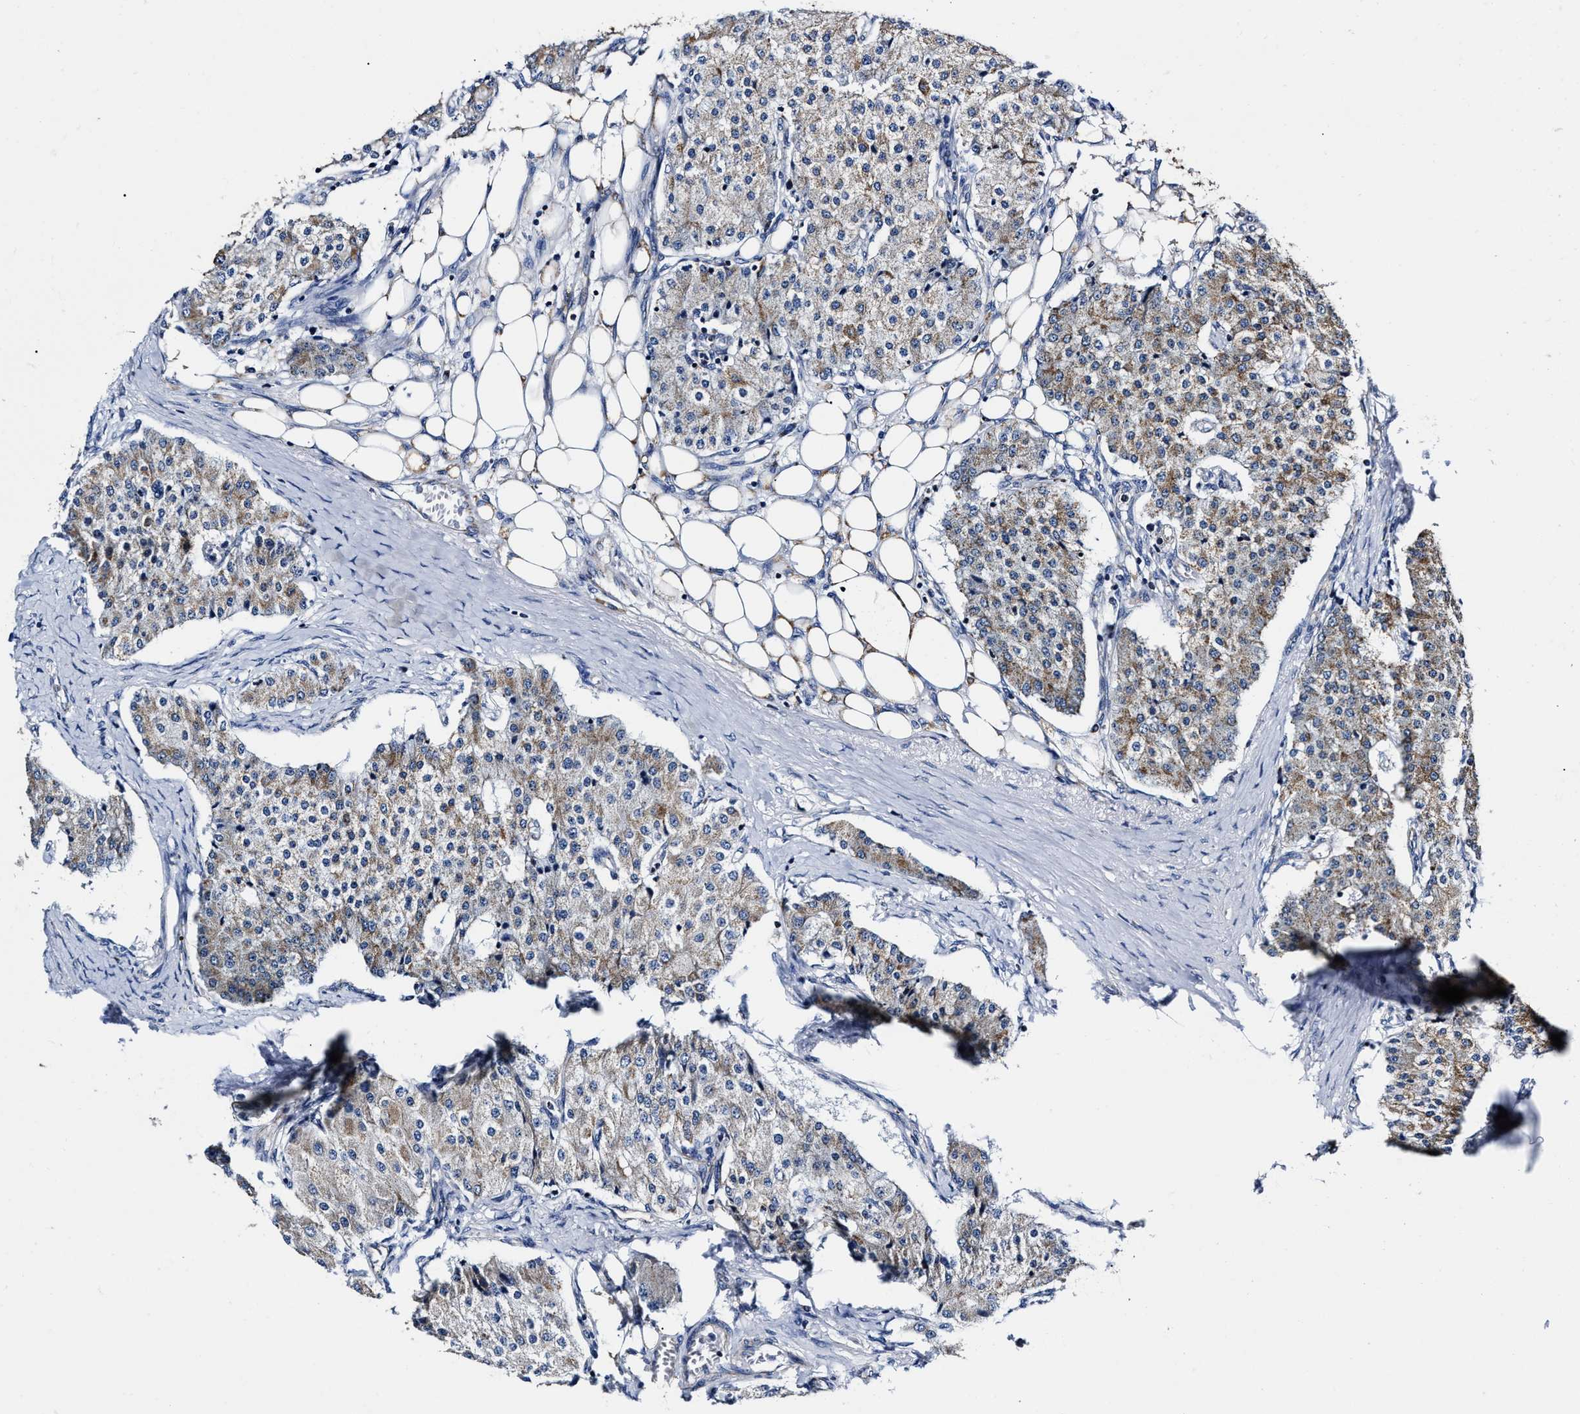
{"staining": {"intensity": "weak", "quantity": "25%-75%", "location": "cytoplasmic/membranous"}, "tissue": "carcinoid", "cell_type": "Tumor cells", "image_type": "cancer", "snomed": [{"axis": "morphology", "description": "Carcinoid, malignant, NOS"}, {"axis": "topography", "description": "Colon"}], "caption": "Immunohistochemical staining of carcinoid shows weak cytoplasmic/membranous protein positivity in approximately 25%-75% of tumor cells.", "gene": "HINT2", "patient": {"sex": "female", "age": 52}}